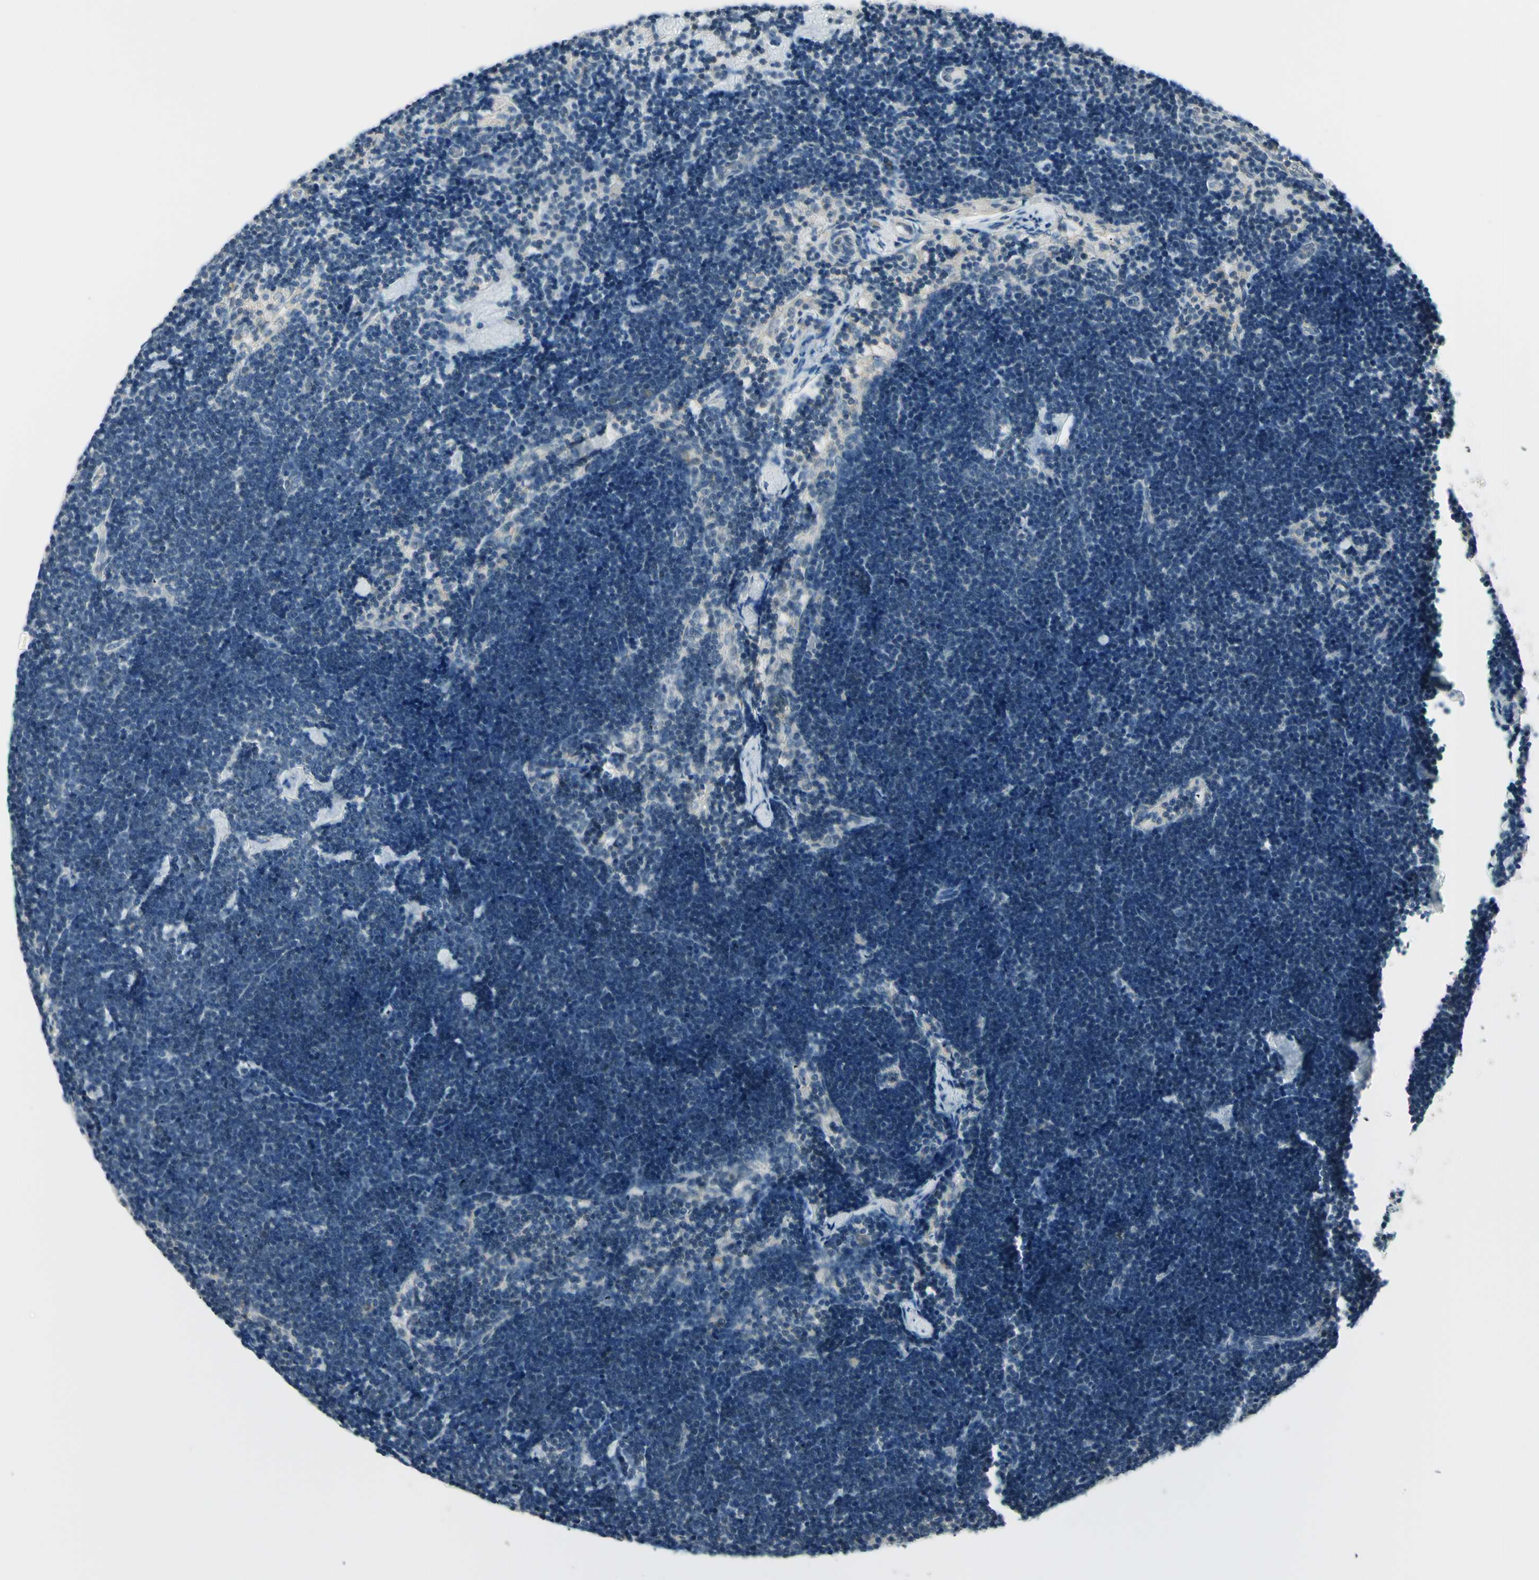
{"staining": {"intensity": "negative", "quantity": "none", "location": "none"}, "tissue": "lymph node", "cell_type": "Germinal center cells", "image_type": "normal", "snomed": [{"axis": "morphology", "description": "Normal tissue, NOS"}, {"axis": "topography", "description": "Lymph node"}], "caption": "Immunohistochemistry image of unremarkable lymph node: lymph node stained with DAB displays no significant protein expression in germinal center cells.", "gene": "IGDCC4", "patient": {"sex": "male", "age": 63}}